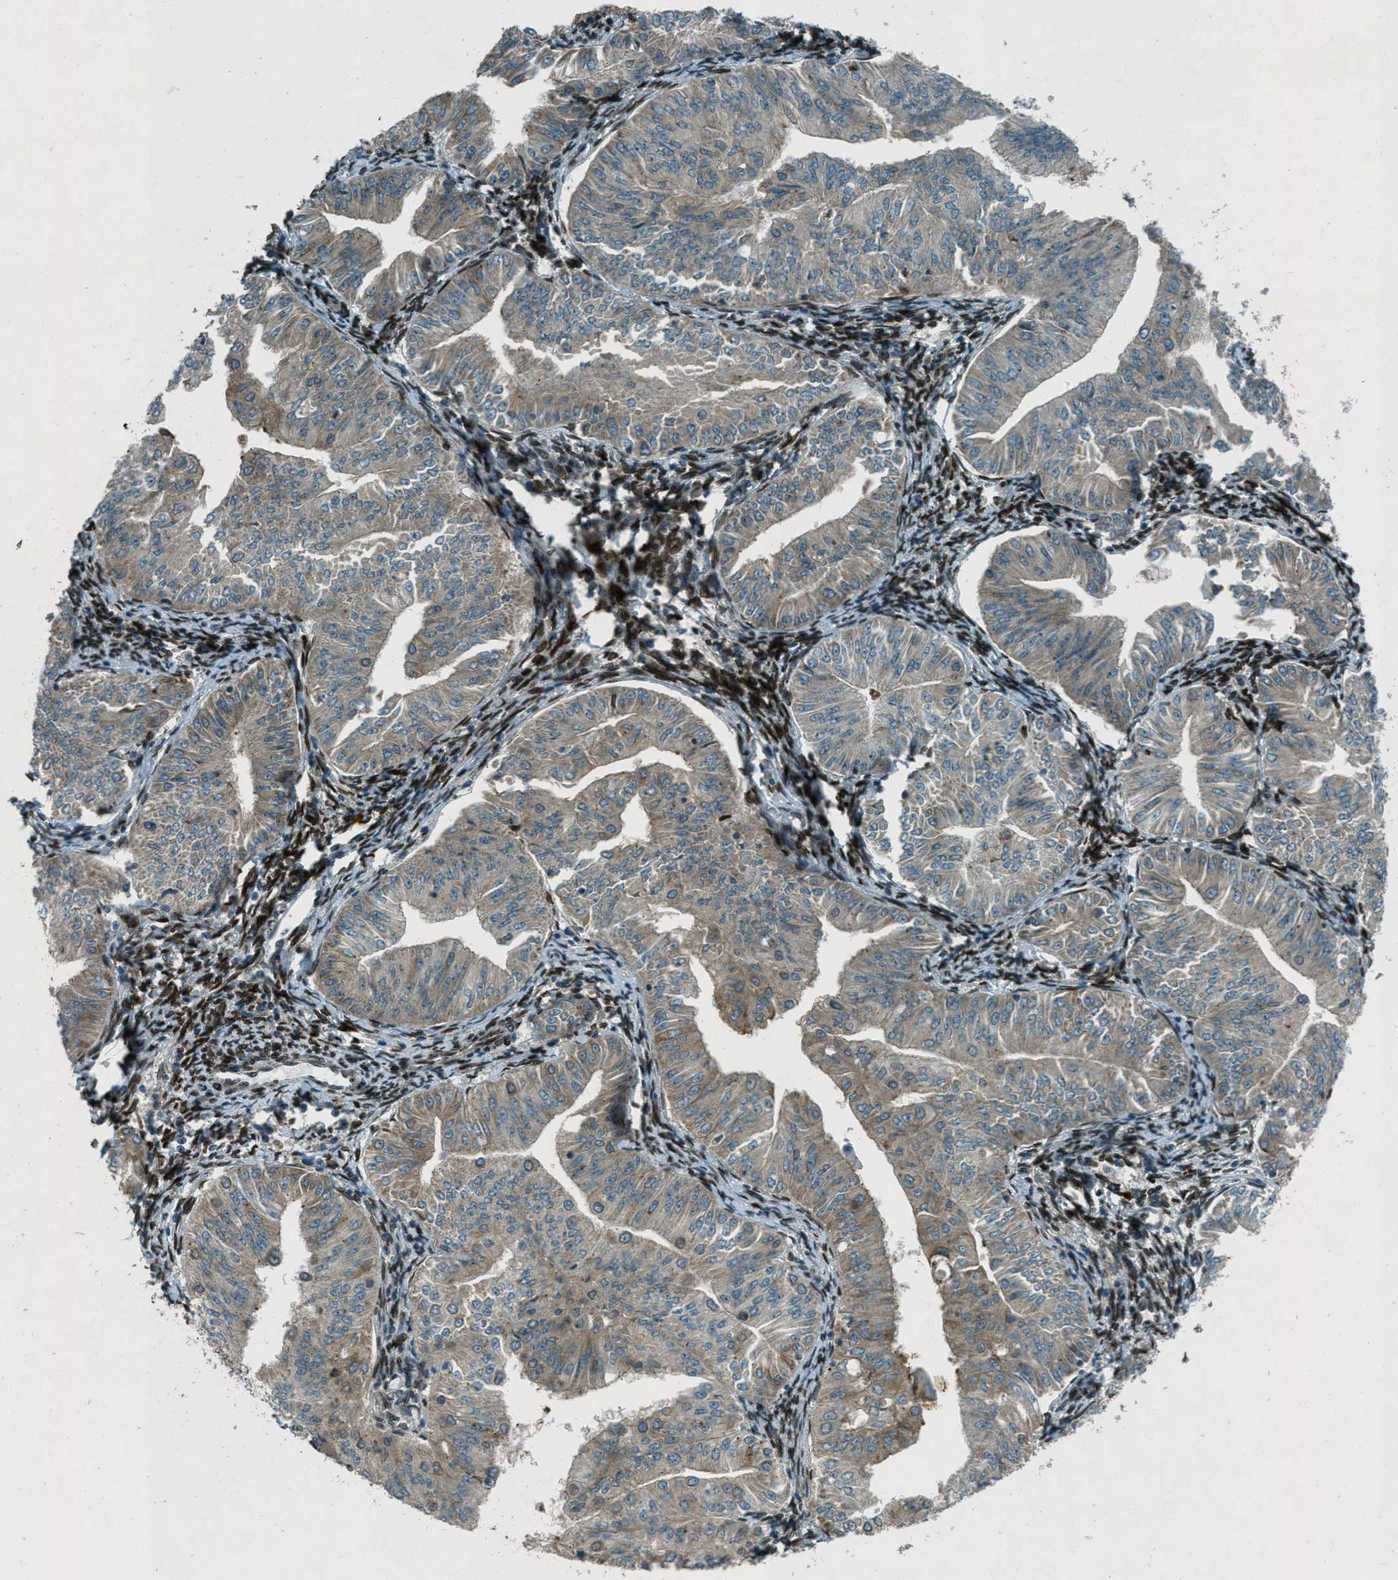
{"staining": {"intensity": "moderate", "quantity": ">75%", "location": "cytoplasmic/membranous"}, "tissue": "endometrial cancer", "cell_type": "Tumor cells", "image_type": "cancer", "snomed": [{"axis": "morphology", "description": "Normal tissue, NOS"}, {"axis": "morphology", "description": "Adenocarcinoma, NOS"}, {"axis": "topography", "description": "Endometrium"}], "caption": "A high-resolution histopathology image shows IHC staining of endometrial cancer, which displays moderate cytoplasmic/membranous expression in approximately >75% of tumor cells. (Brightfield microscopy of DAB IHC at high magnification).", "gene": "LEMD2", "patient": {"sex": "female", "age": 53}}